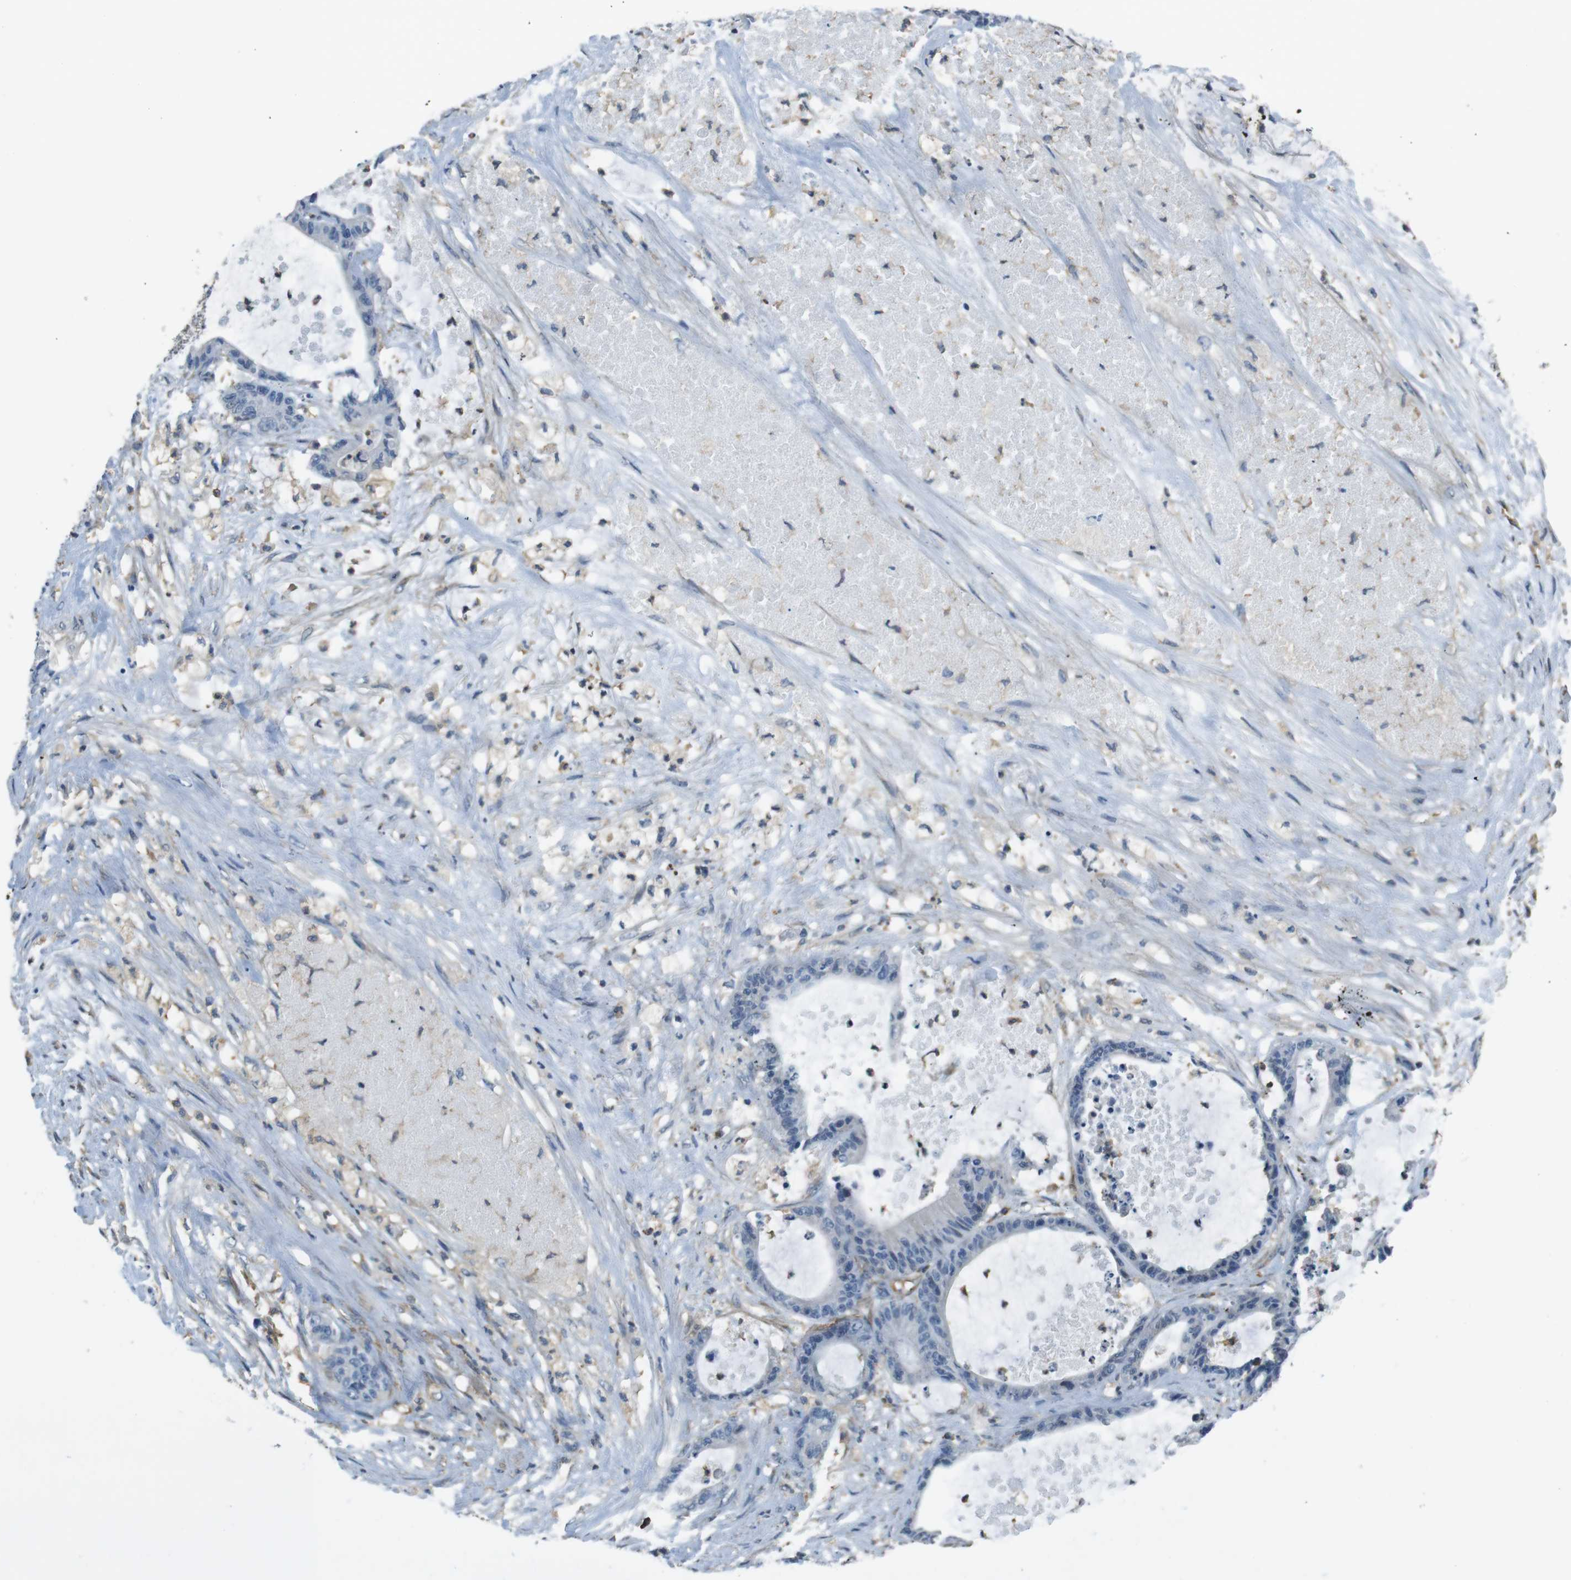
{"staining": {"intensity": "negative", "quantity": "none", "location": "none"}, "tissue": "colorectal cancer", "cell_type": "Tumor cells", "image_type": "cancer", "snomed": [{"axis": "morphology", "description": "Adenocarcinoma, NOS"}, {"axis": "topography", "description": "Colon"}], "caption": "Adenocarcinoma (colorectal) stained for a protein using immunohistochemistry shows no expression tumor cells.", "gene": "FCAR", "patient": {"sex": "female", "age": 84}}